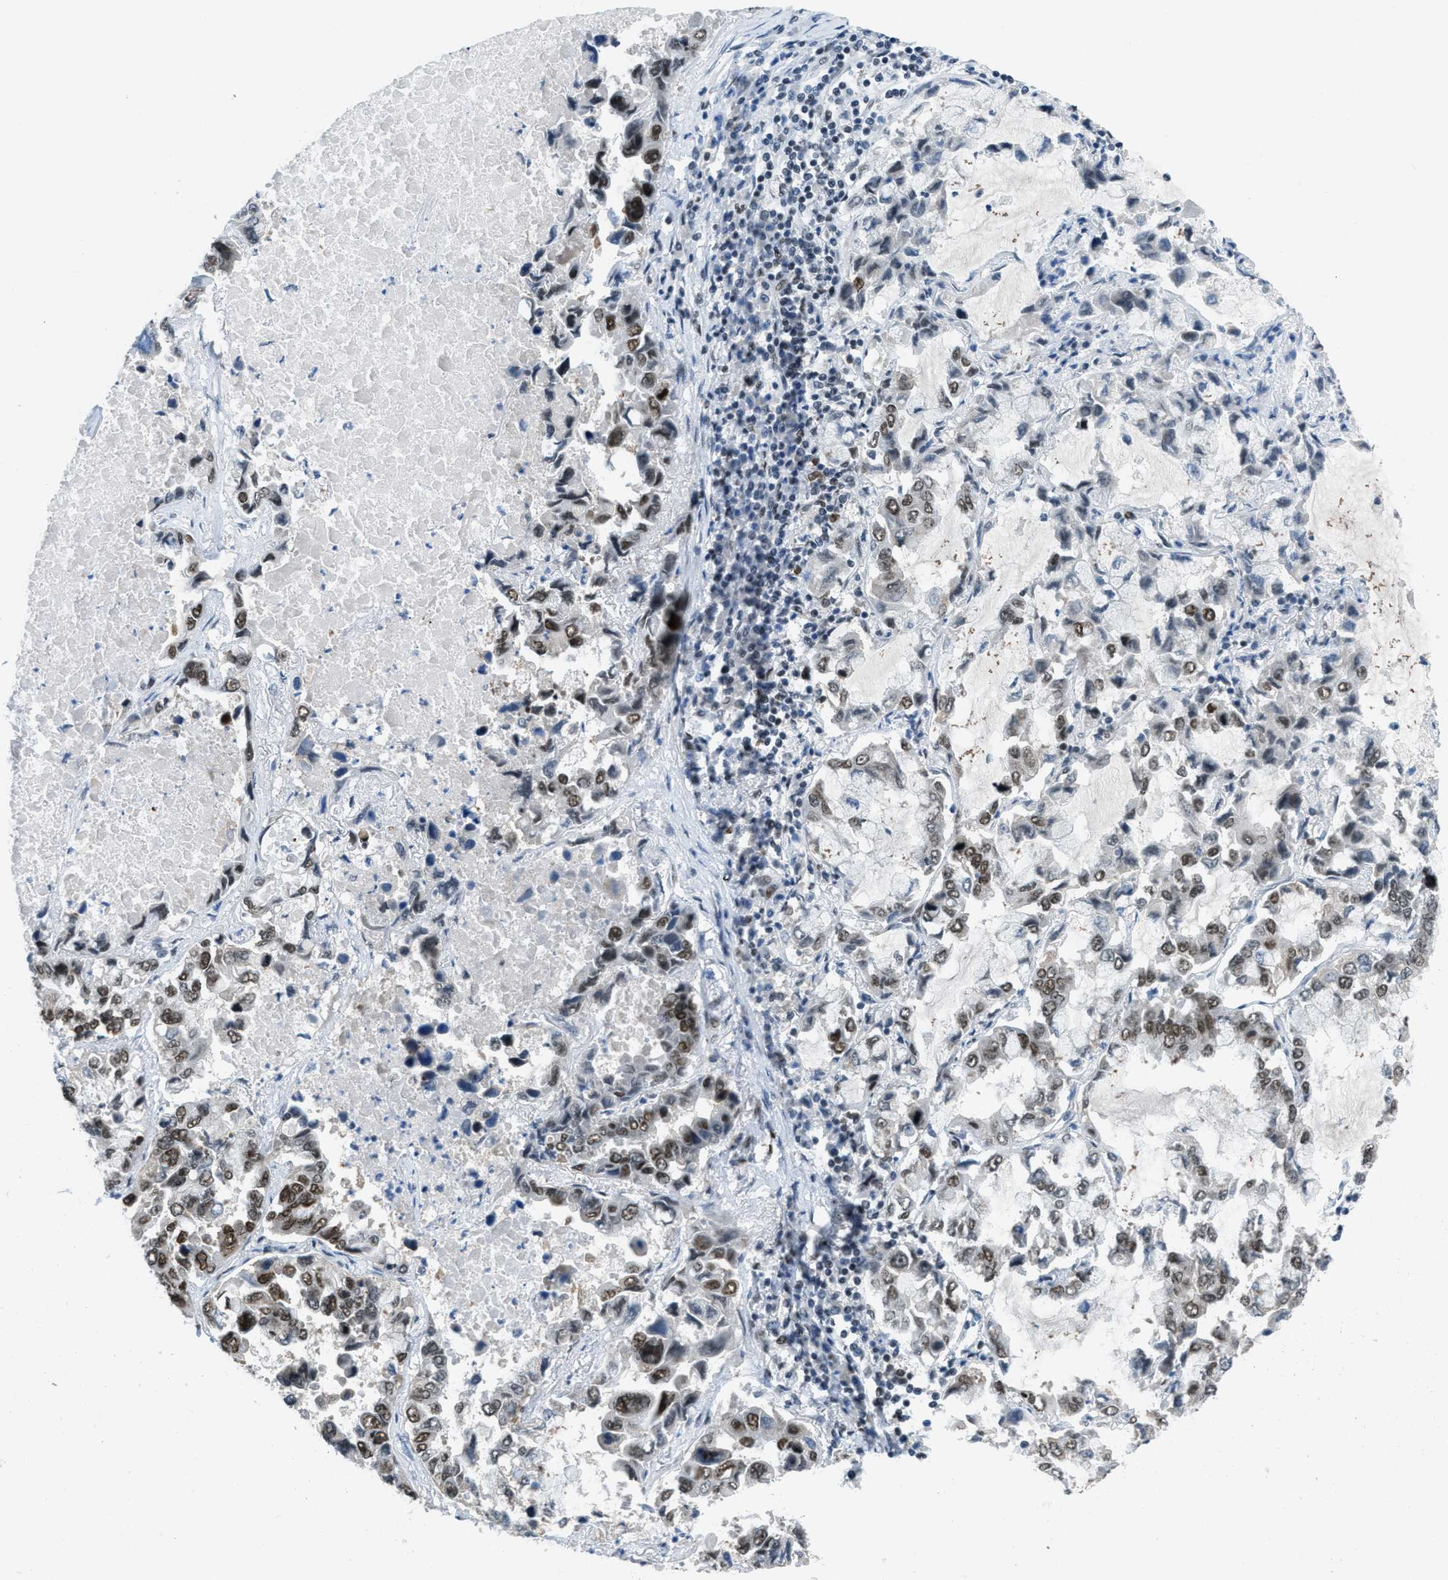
{"staining": {"intensity": "moderate", "quantity": ">75%", "location": "nuclear"}, "tissue": "lung cancer", "cell_type": "Tumor cells", "image_type": "cancer", "snomed": [{"axis": "morphology", "description": "Adenocarcinoma, NOS"}, {"axis": "topography", "description": "Lung"}], "caption": "Approximately >75% of tumor cells in lung cancer (adenocarcinoma) demonstrate moderate nuclear protein positivity as visualized by brown immunohistochemical staining.", "gene": "GATAD2B", "patient": {"sex": "male", "age": 64}}